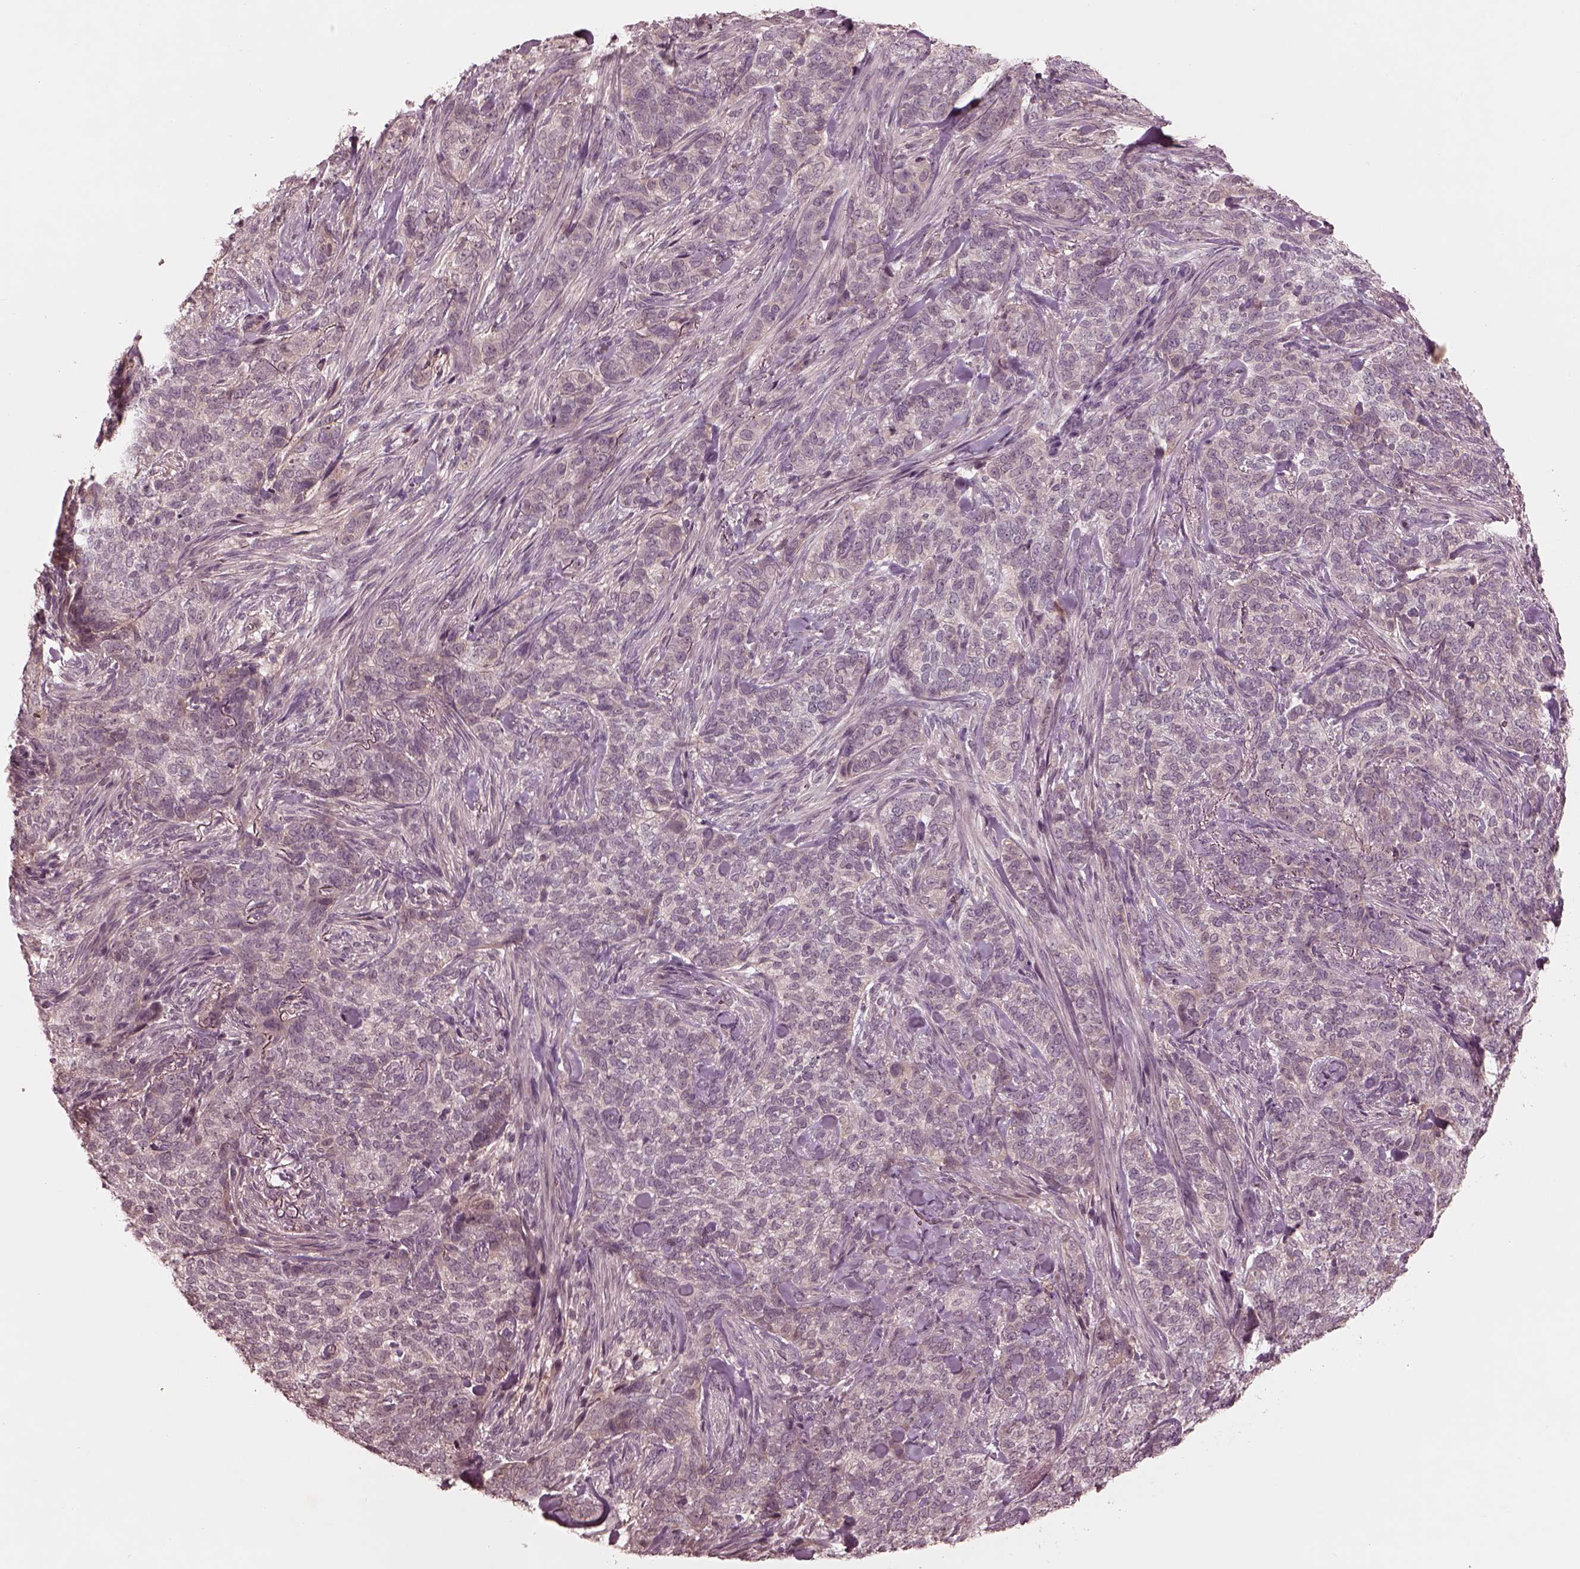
{"staining": {"intensity": "negative", "quantity": "none", "location": "none"}, "tissue": "skin cancer", "cell_type": "Tumor cells", "image_type": "cancer", "snomed": [{"axis": "morphology", "description": "Basal cell carcinoma"}, {"axis": "topography", "description": "Skin"}], "caption": "High magnification brightfield microscopy of skin cancer (basal cell carcinoma) stained with DAB (3,3'-diaminobenzidine) (brown) and counterstained with hematoxylin (blue): tumor cells show no significant staining.", "gene": "TF", "patient": {"sex": "female", "age": 69}}